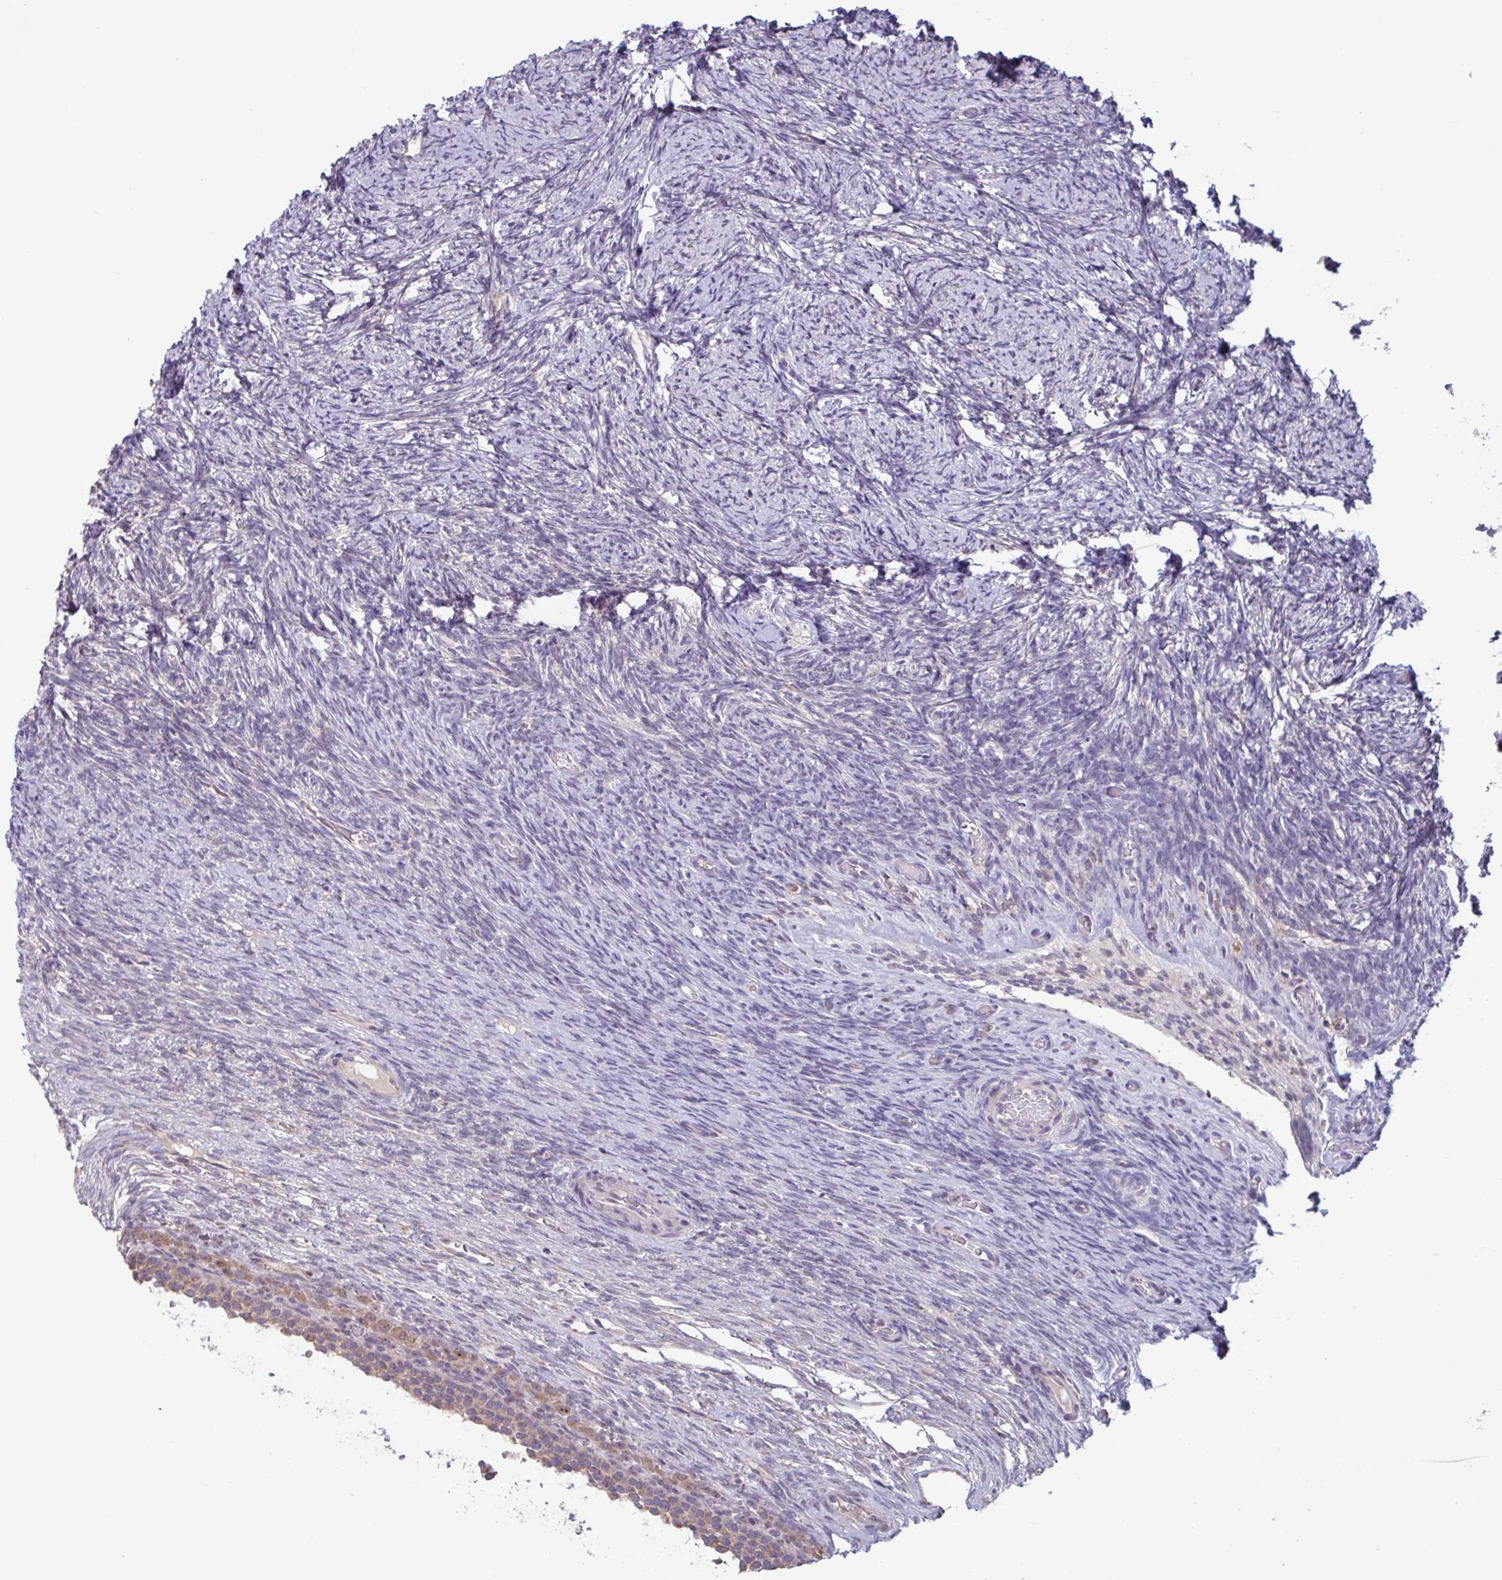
{"staining": {"intensity": "weak", "quantity": ">75%", "location": "cytoplasmic/membranous"}, "tissue": "ovary", "cell_type": "Follicle cells", "image_type": "normal", "snomed": [{"axis": "morphology", "description": "Normal tissue, NOS"}, {"axis": "topography", "description": "Ovary"}], "caption": "This photomicrograph shows immunohistochemistry (IHC) staining of normal ovary, with low weak cytoplasmic/membranous positivity in approximately >75% of follicle cells.", "gene": "CD1E", "patient": {"sex": "female", "age": 34}}